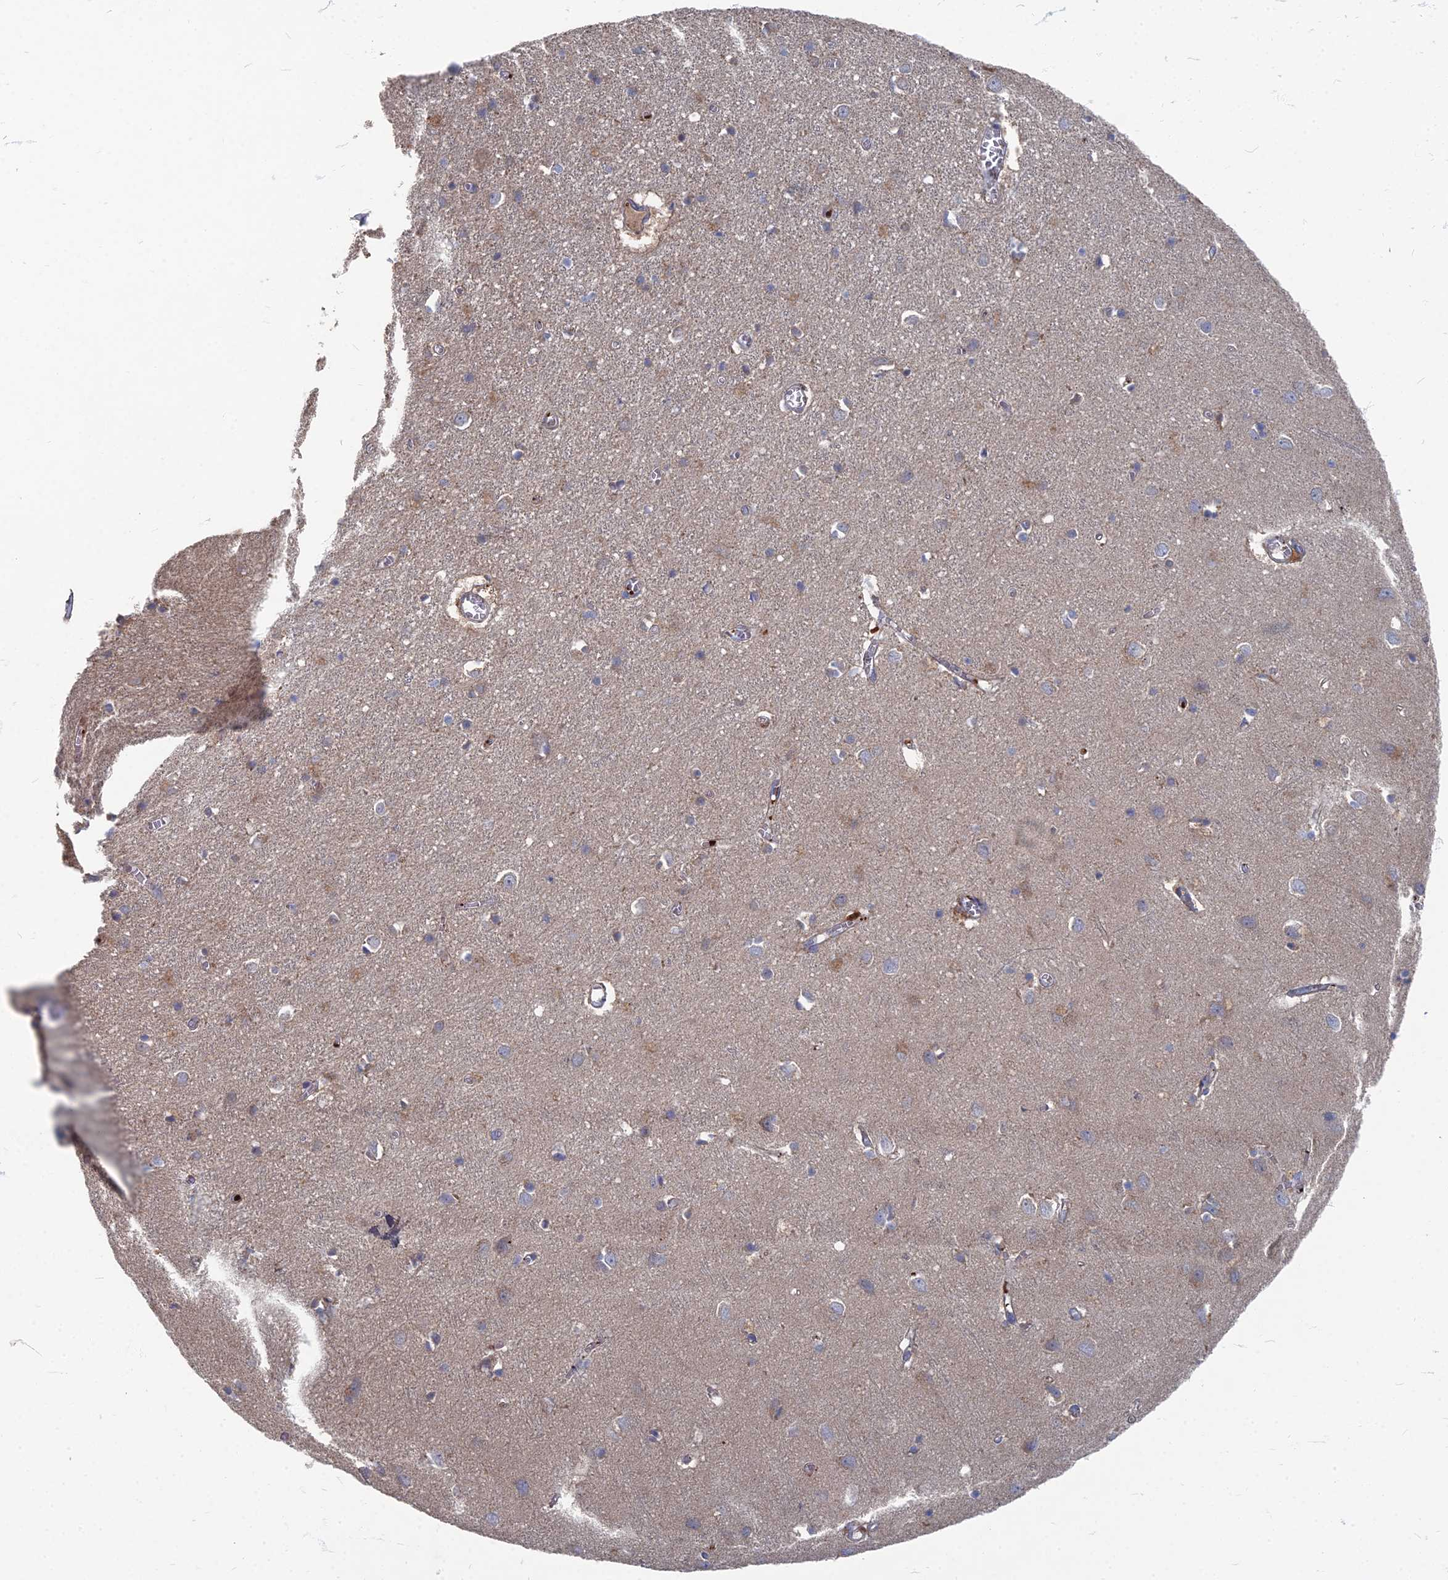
{"staining": {"intensity": "negative", "quantity": "none", "location": "none"}, "tissue": "cerebral cortex", "cell_type": "Endothelial cells", "image_type": "normal", "snomed": [{"axis": "morphology", "description": "Normal tissue, NOS"}, {"axis": "topography", "description": "Cerebral cortex"}], "caption": "Histopathology image shows no protein positivity in endothelial cells of normal cerebral cortex. (DAB (3,3'-diaminobenzidine) immunohistochemistry (IHC), high magnification).", "gene": "PPCDC", "patient": {"sex": "female", "age": 64}}